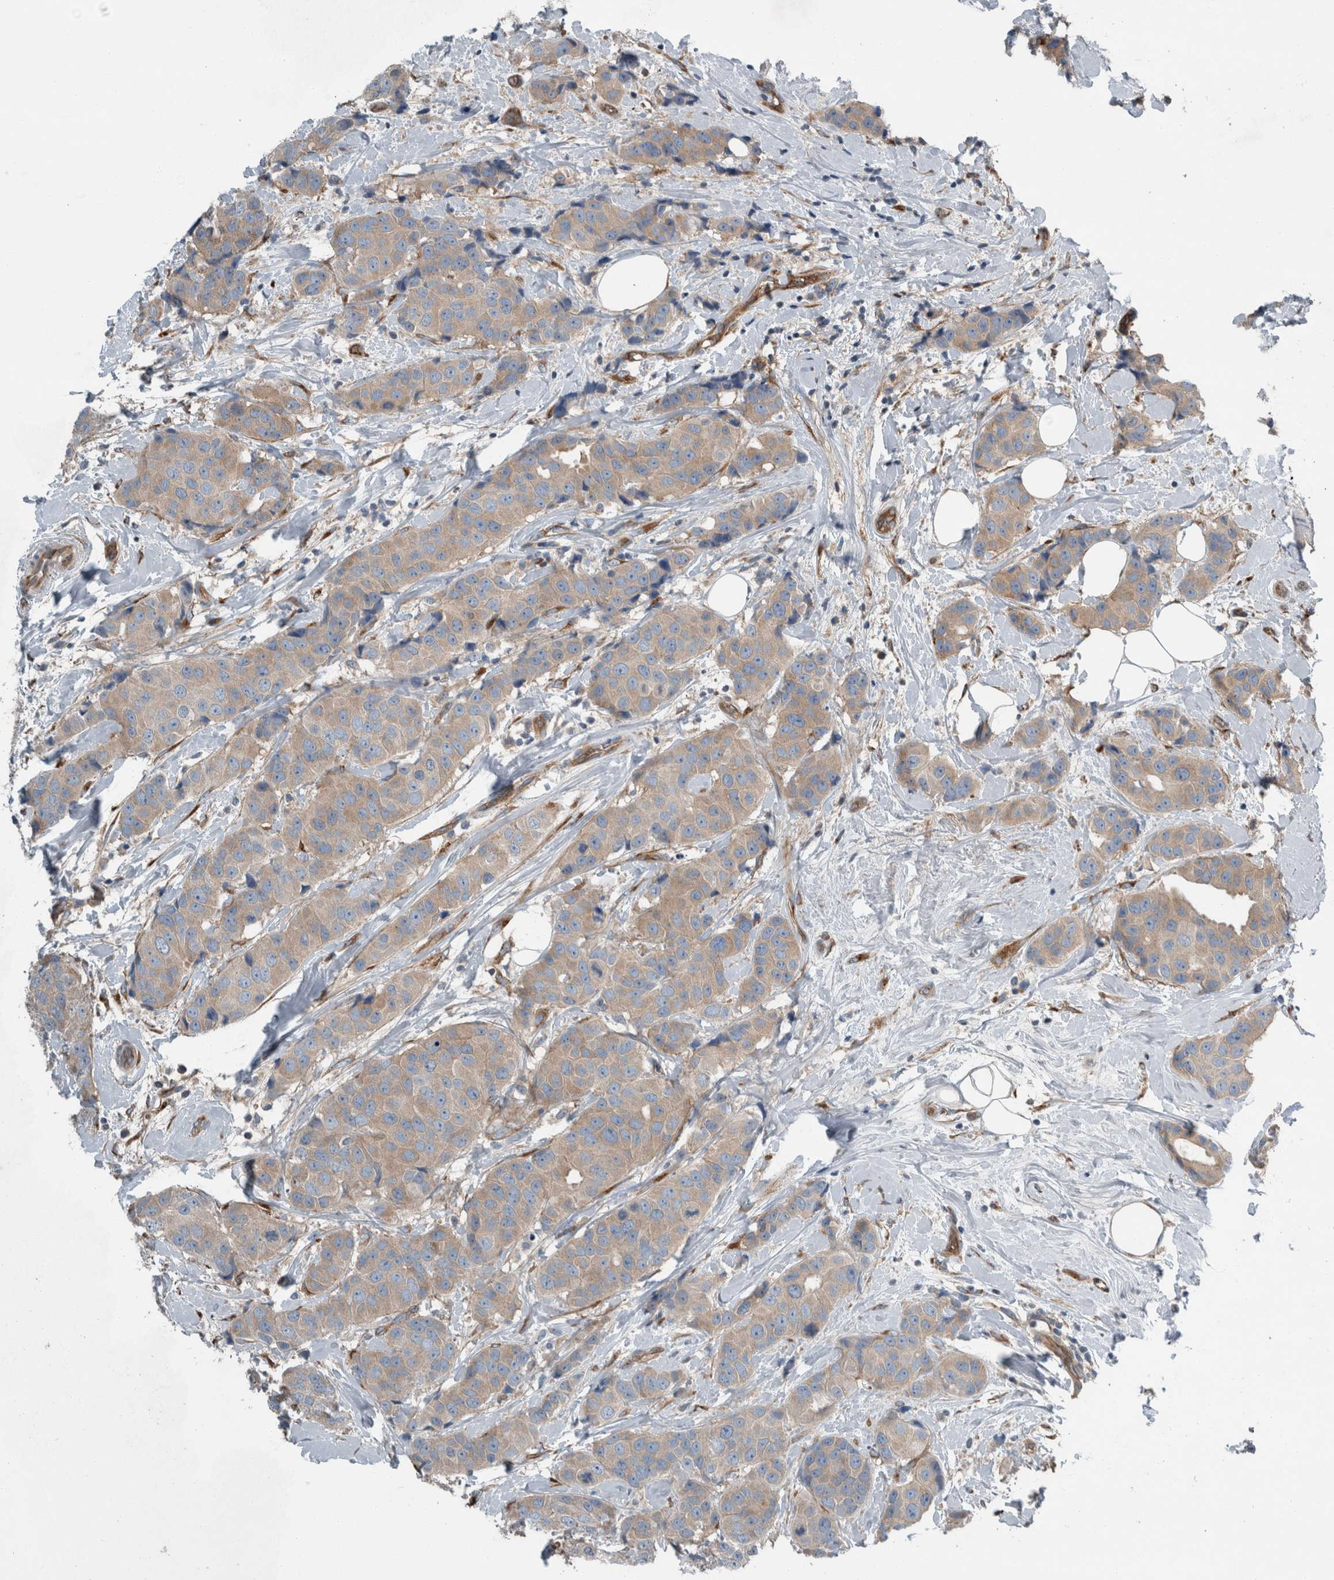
{"staining": {"intensity": "weak", "quantity": ">75%", "location": "cytoplasmic/membranous"}, "tissue": "breast cancer", "cell_type": "Tumor cells", "image_type": "cancer", "snomed": [{"axis": "morphology", "description": "Normal tissue, NOS"}, {"axis": "morphology", "description": "Duct carcinoma"}, {"axis": "topography", "description": "Breast"}], "caption": "This image shows immunohistochemistry staining of invasive ductal carcinoma (breast), with low weak cytoplasmic/membranous staining in about >75% of tumor cells.", "gene": "GLT8D2", "patient": {"sex": "female", "age": 39}}